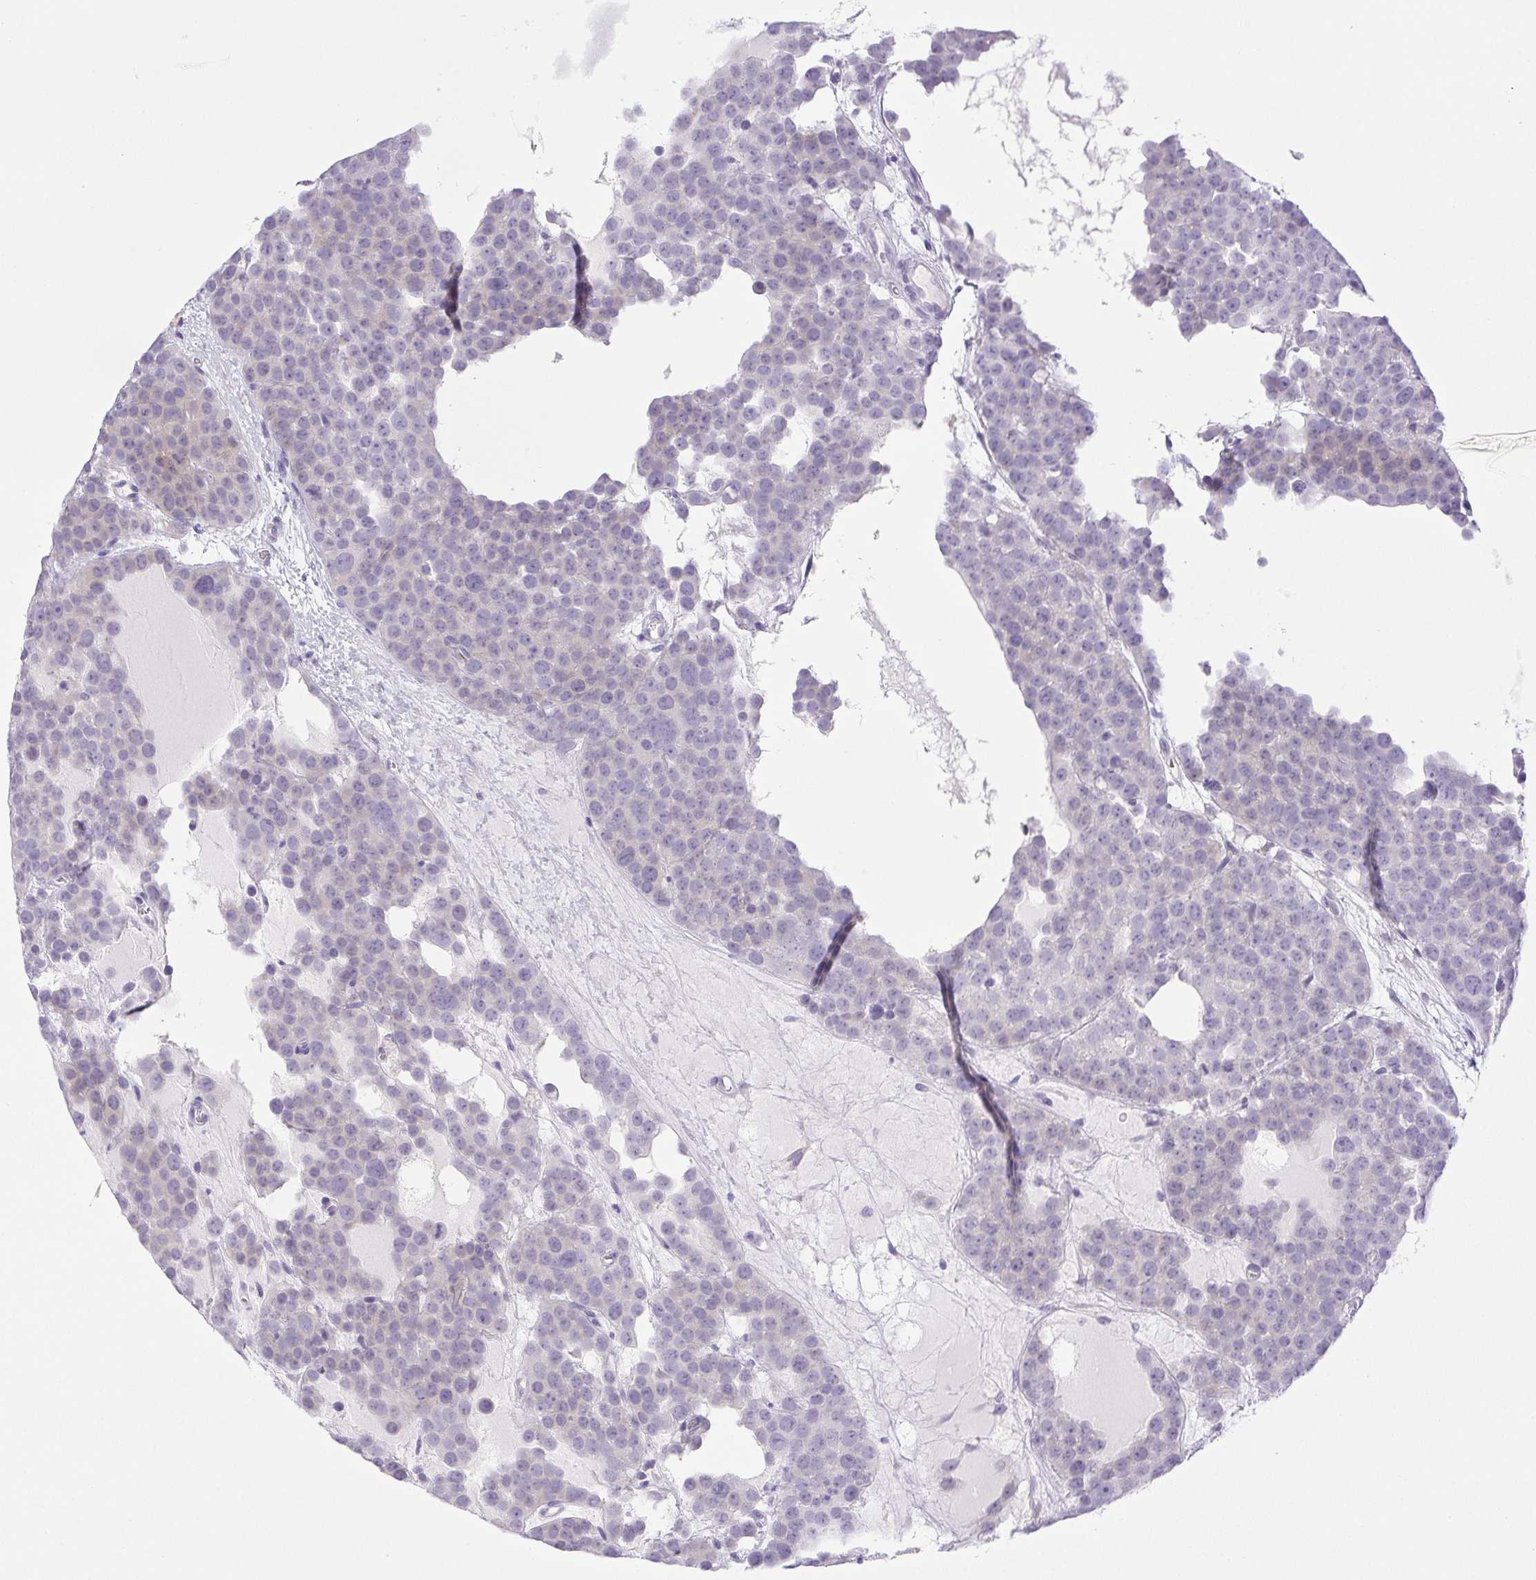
{"staining": {"intensity": "negative", "quantity": "none", "location": "none"}, "tissue": "testis cancer", "cell_type": "Tumor cells", "image_type": "cancer", "snomed": [{"axis": "morphology", "description": "Seminoma, NOS"}, {"axis": "topography", "description": "Testis"}], "caption": "The image shows no significant staining in tumor cells of testis seminoma. (DAB (3,3'-diaminobenzidine) immunohistochemistry (IHC) with hematoxylin counter stain).", "gene": "PAPPA2", "patient": {"sex": "male", "age": 71}}